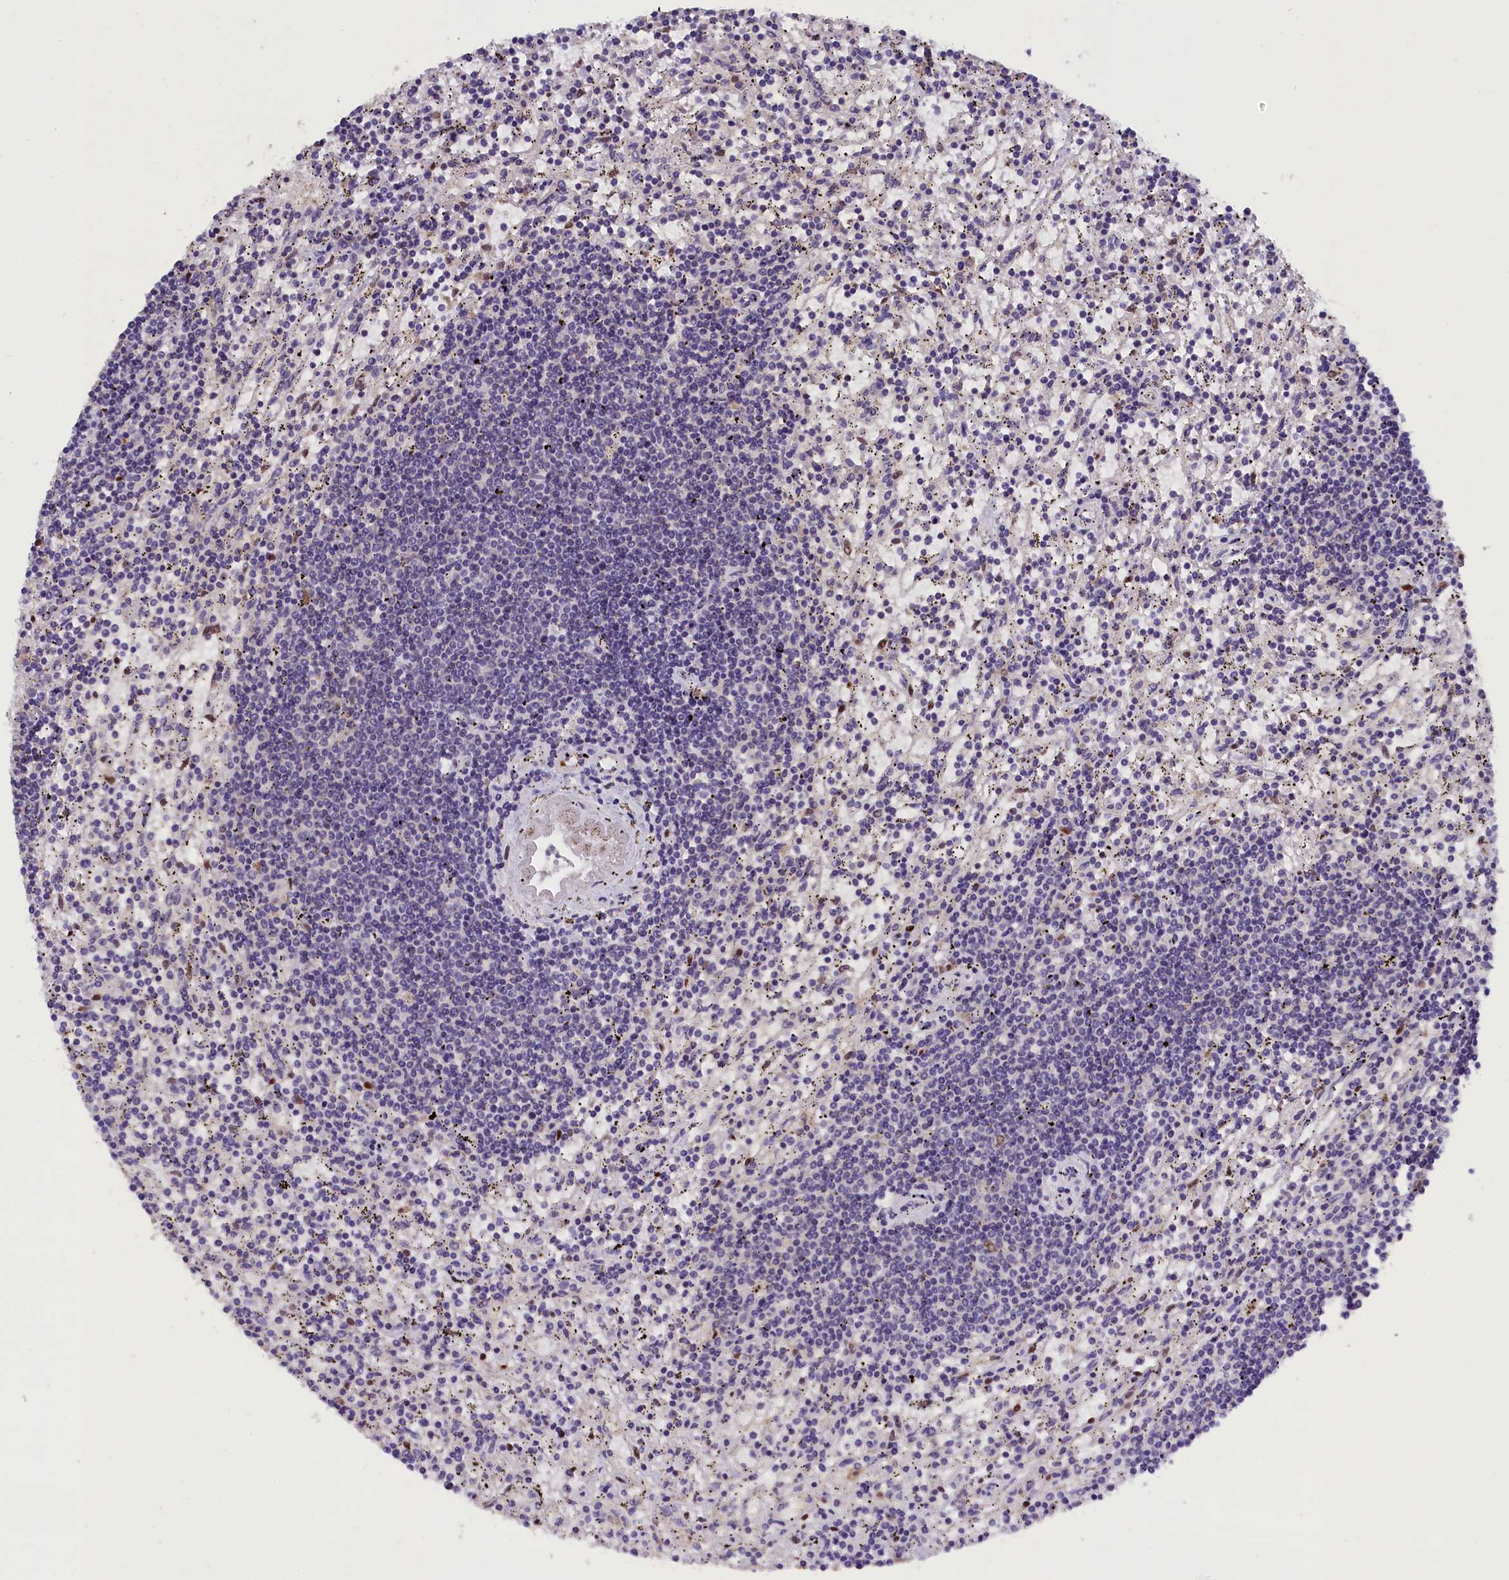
{"staining": {"intensity": "negative", "quantity": "none", "location": "none"}, "tissue": "lymphoma", "cell_type": "Tumor cells", "image_type": "cancer", "snomed": [{"axis": "morphology", "description": "Malignant lymphoma, non-Hodgkin's type, Low grade"}, {"axis": "topography", "description": "Spleen"}], "caption": "Protein analysis of malignant lymphoma, non-Hodgkin's type (low-grade) exhibits no significant positivity in tumor cells.", "gene": "BTBD9", "patient": {"sex": "male", "age": 76}}